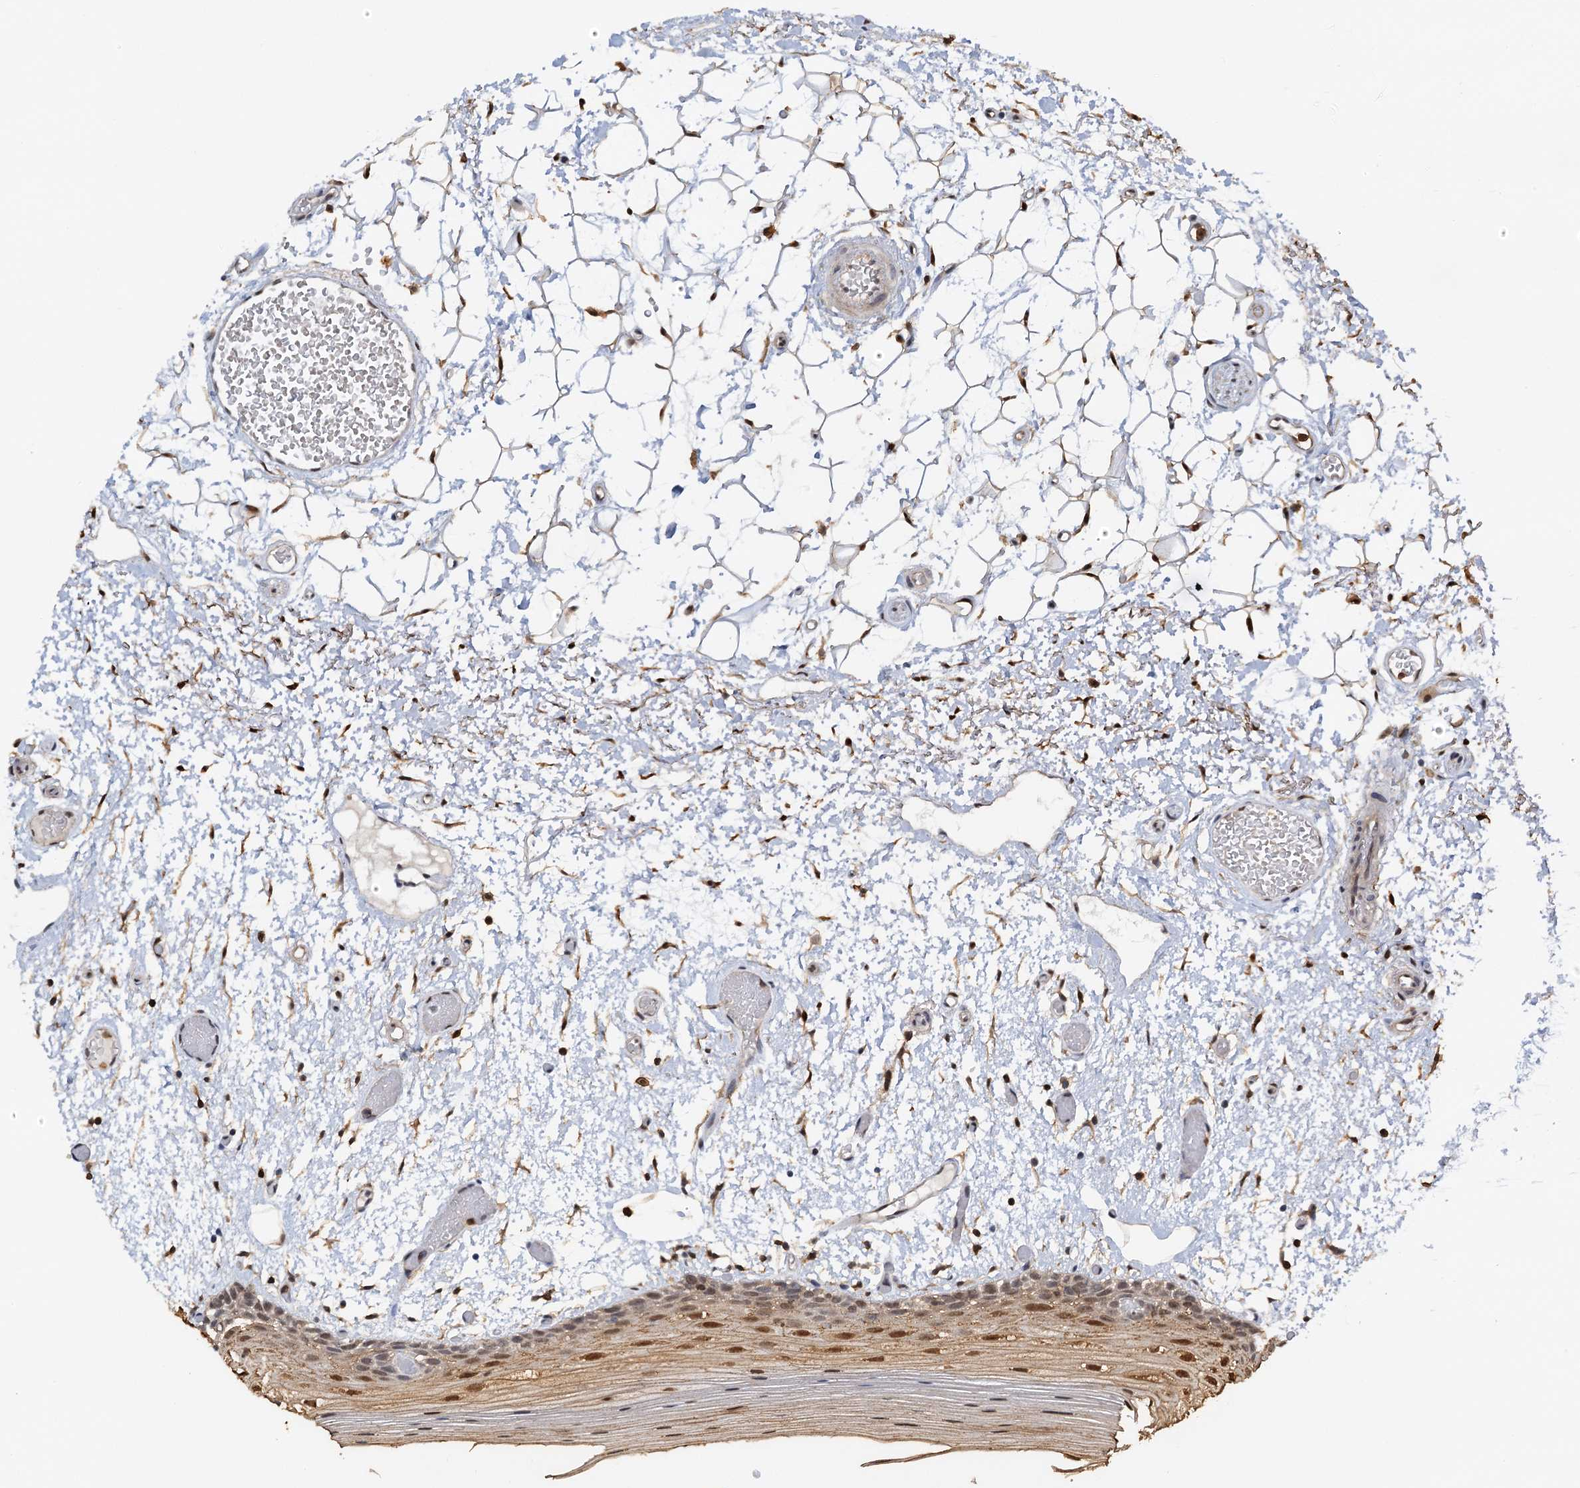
{"staining": {"intensity": "moderate", "quantity": "25%-75%", "location": "cytoplasmic/membranous,nuclear"}, "tissue": "oral mucosa", "cell_type": "Squamous epithelial cells", "image_type": "normal", "snomed": [{"axis": "morphology", "description": "Normal tissue, NOS"}, {"axis": "topography", "description": "Oral tissue"}], "caption": "Squamous epithelial cells exhibit medium levels of moderate cytoplasmic/membranous,nuclear expression in approximately 25%-75% of cells in benign oral mucosa. (DAB IHC, brown staining for protein, blue staining for nuclei).", "gene": "ZNF609", "patient": {"sex": "male", "age": 52}}